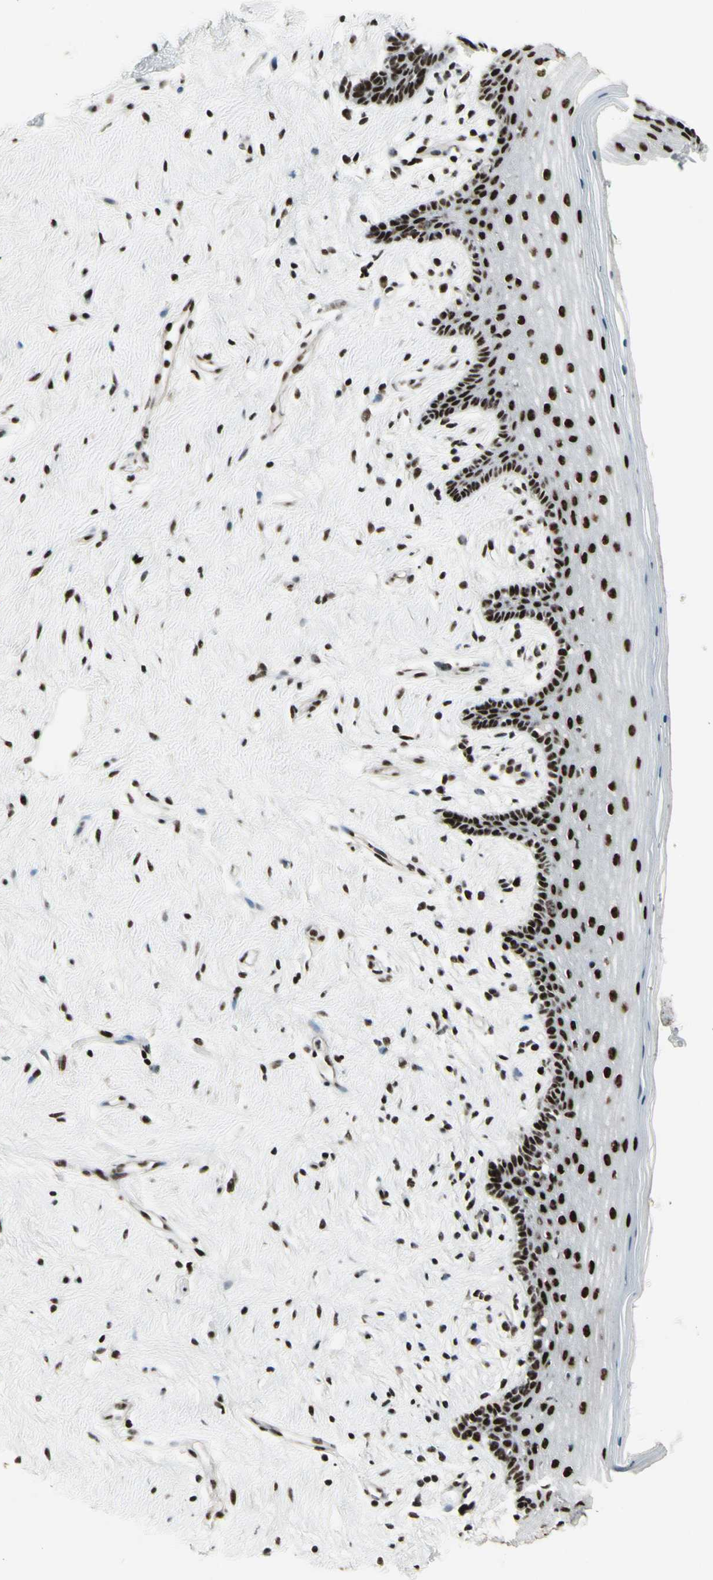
{"staining": {"intensity": "strong", "quantity": ">75%", "location": "nuclear"}, "tissue": "vagina", "cell_type": "Squamous epithelial cells", "image_type": "normal", "snomed": [{"axis": "morphology", "description": "Normal tissue, NOS"}, {"axis": "topography", "description": "Vagina"}], "caption": "Strong nuclear expression is appreciated in approximately >75% of squamous epithelial cells in benign vagina.", "gene": "SUPT6H", "patient": {"sex": "female", "age": 44}}